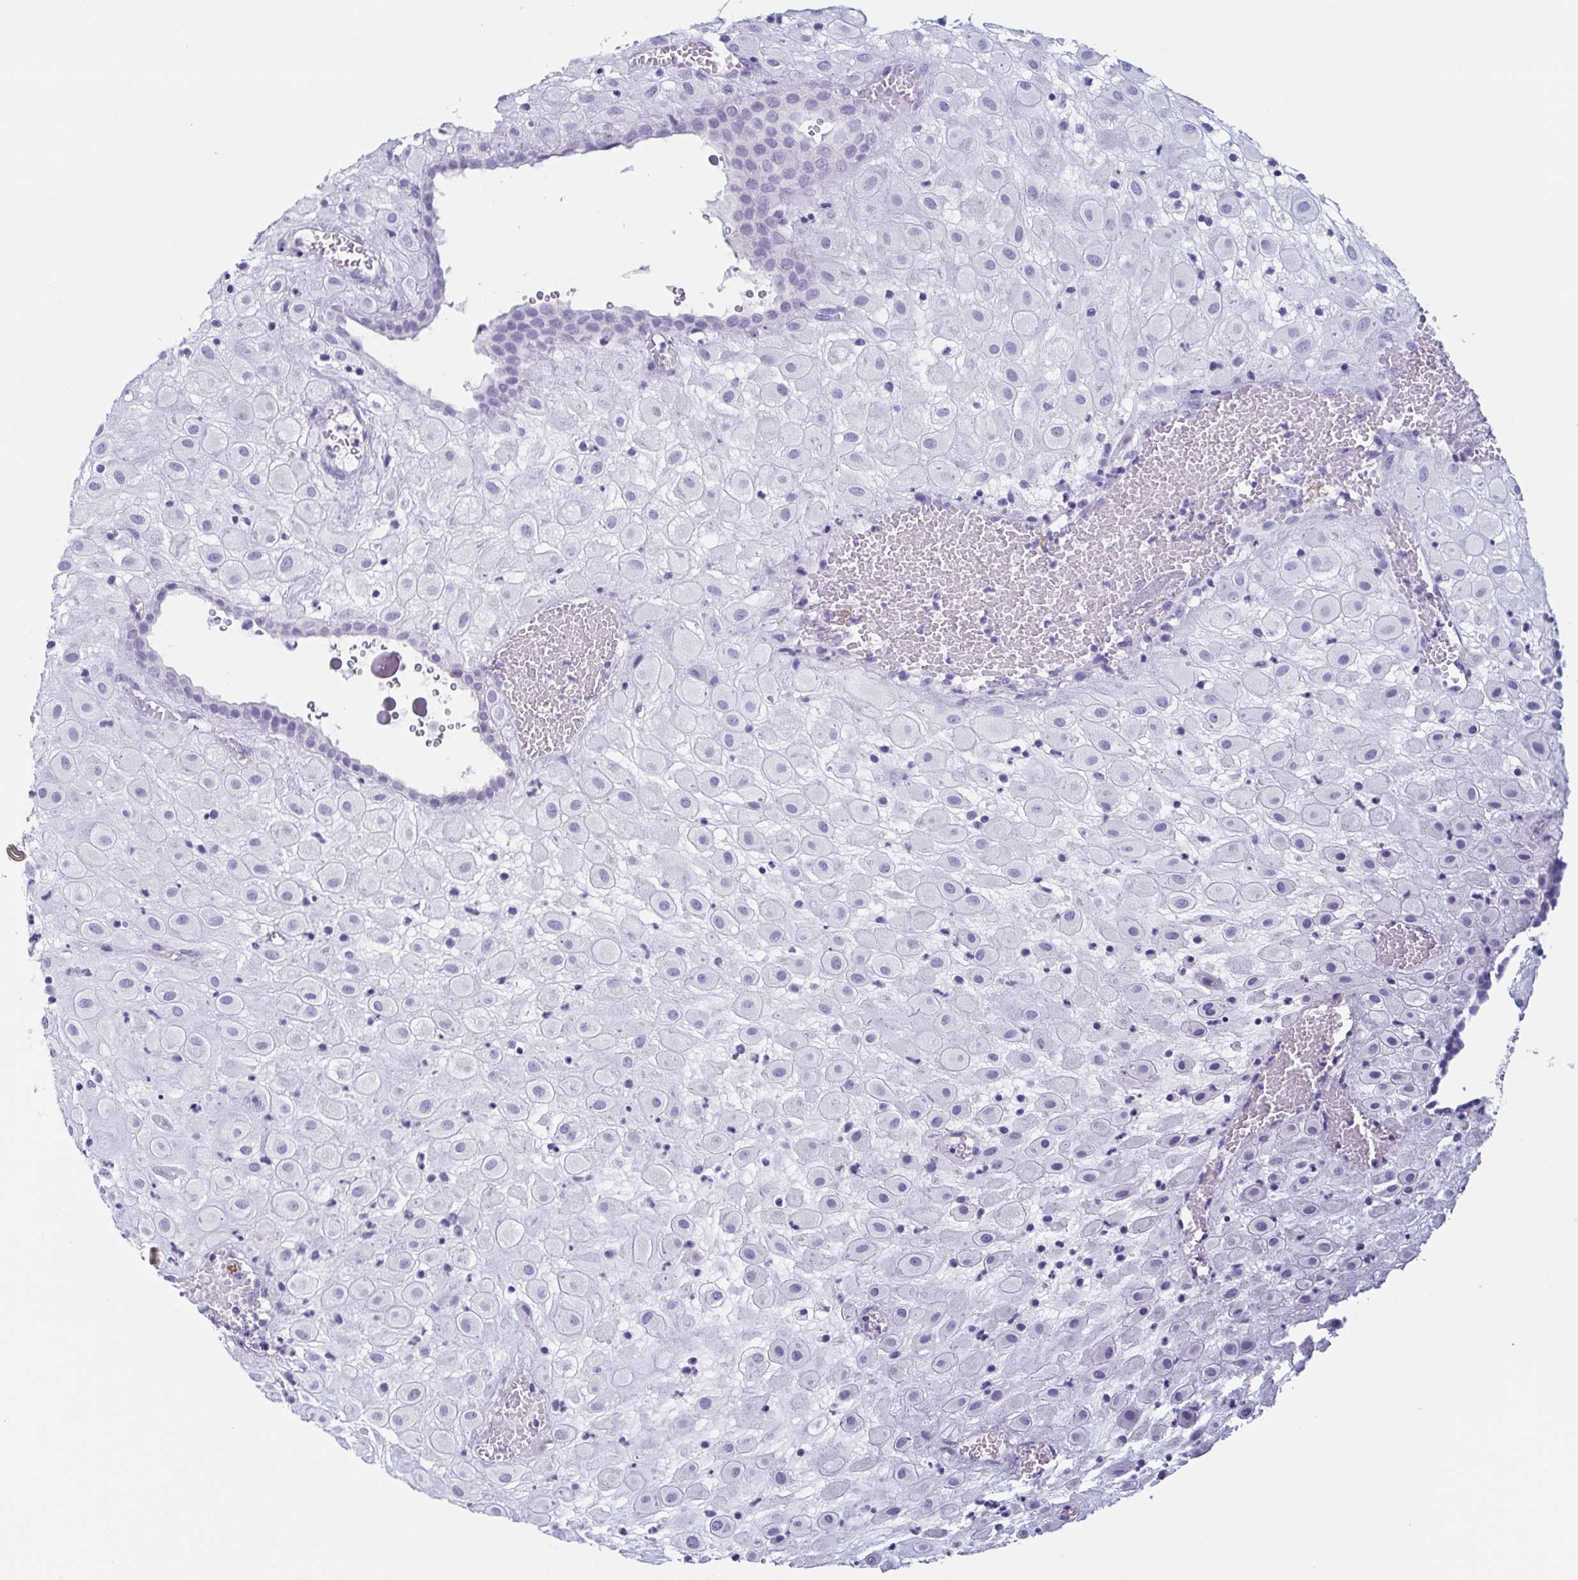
{"staining": {"intensity": "negative", "quantity": "none", "location": "none"}, "tissue": "placenta", "cell_type": "Decidual cells", "image_type": "normal", "snomed": [{"axis": "morphology", "description": "Normal tissue, NOS"}, {"axis": "topography", "description": "Placenta"}], "caption": "High power microscopy micrograph of an IHC image of benign placenta, revealing no significant expression in decidual cells.", "gene": "LYRM2", "patient": {"sex": "female", "age": 24}}